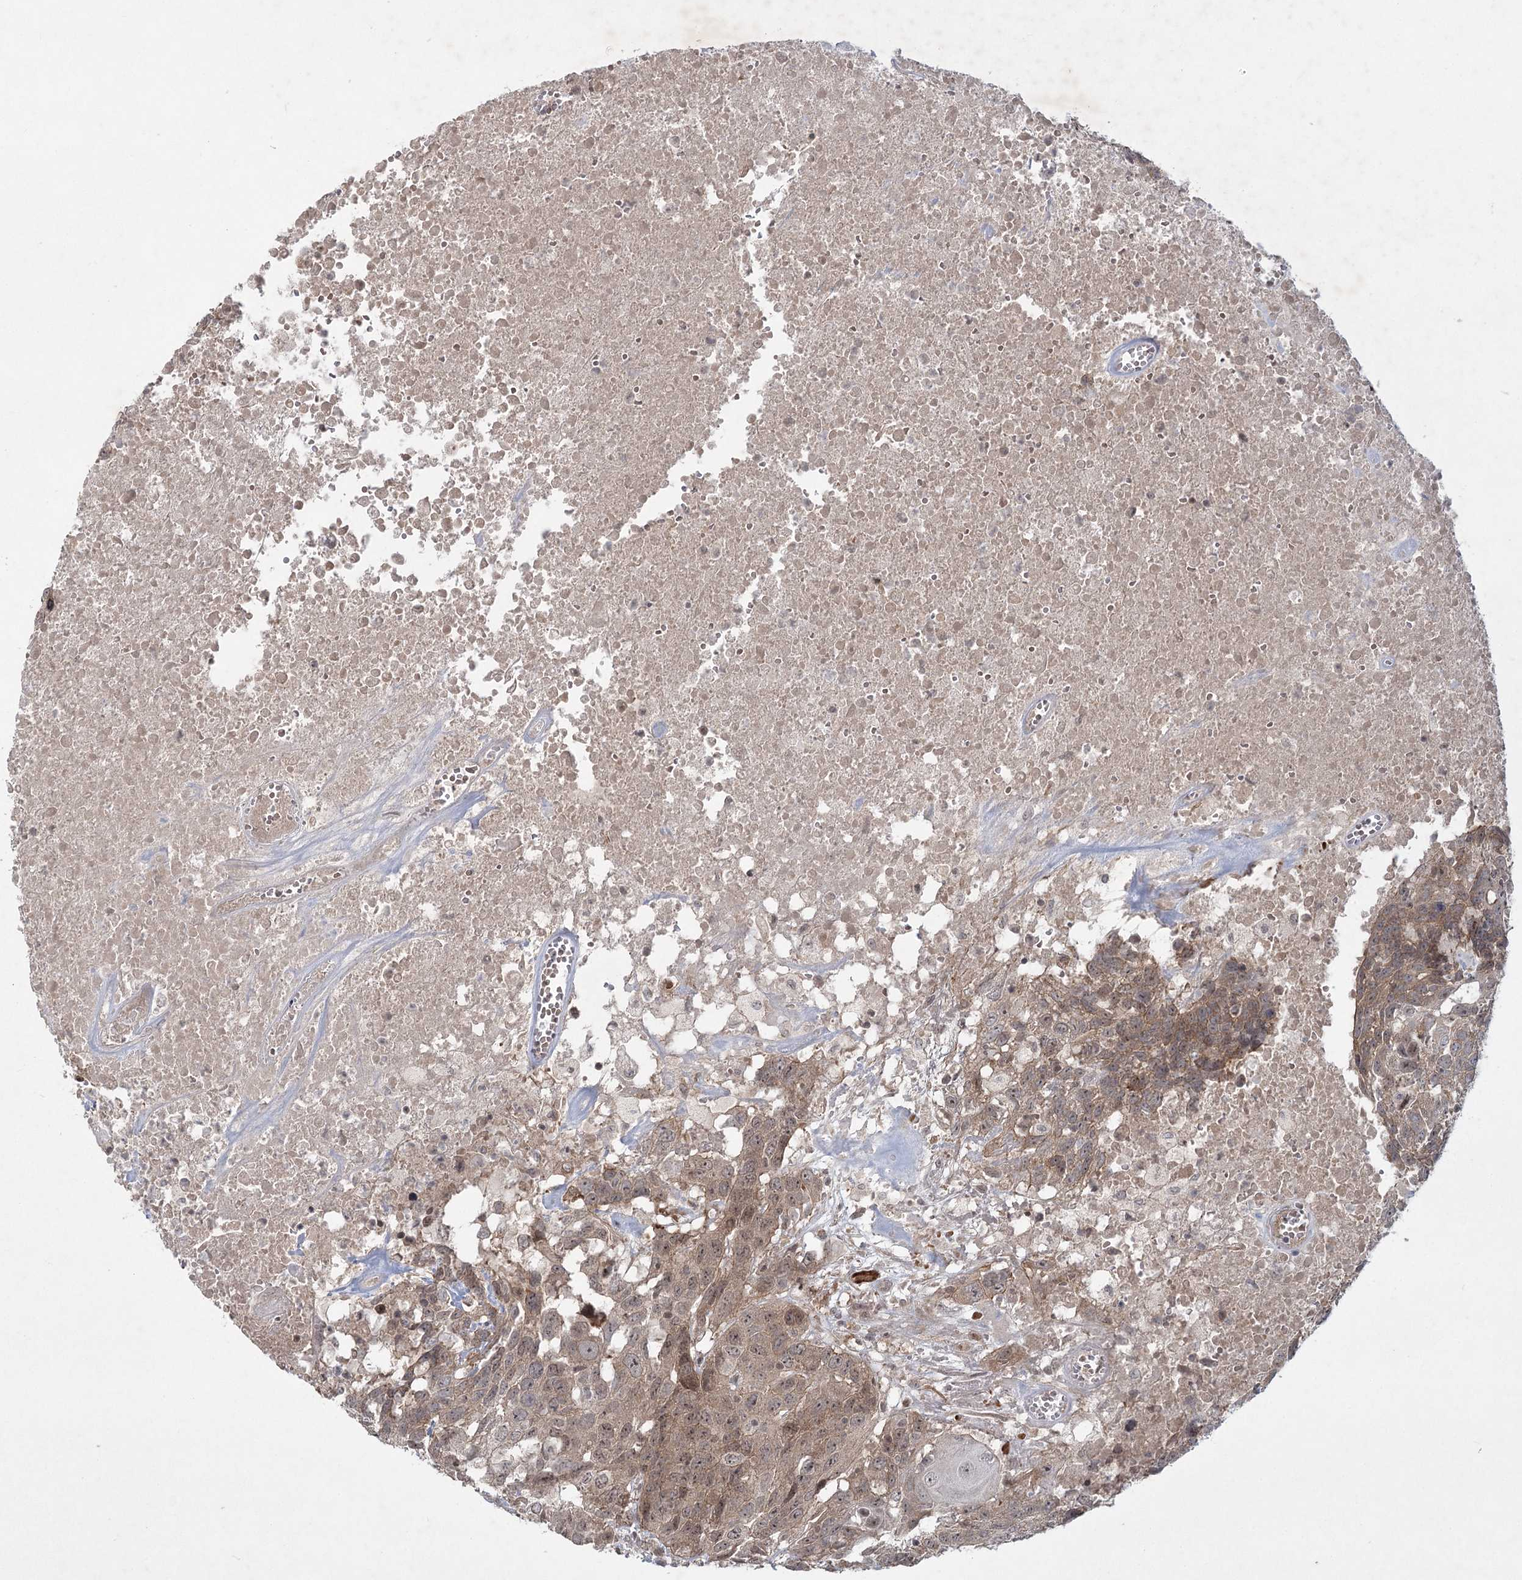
{"staining": {"intensity": "weak", "quantity": ">75%", "location": "cytoplasmic/membranous,nuclear"}, "tissue": "head and neck cancer", "cell_type": "Tumor cells", "image_type": "cancer", "snomed": [{"axis": "morphology", "description": "Squamous cell carcinoma, NOS"}, {"axis": "topography", "description": "Head-Neck"}], "caption": "High-power microscopy captured an immunohistochemistry micrograph of head and neck cancer, revealing weak cytoplasmic/membranous and nuclear positivity in about >75% of tumor cells.", "gene": "SH2D3A", "patient": {"sex": "male", "age": 66}}